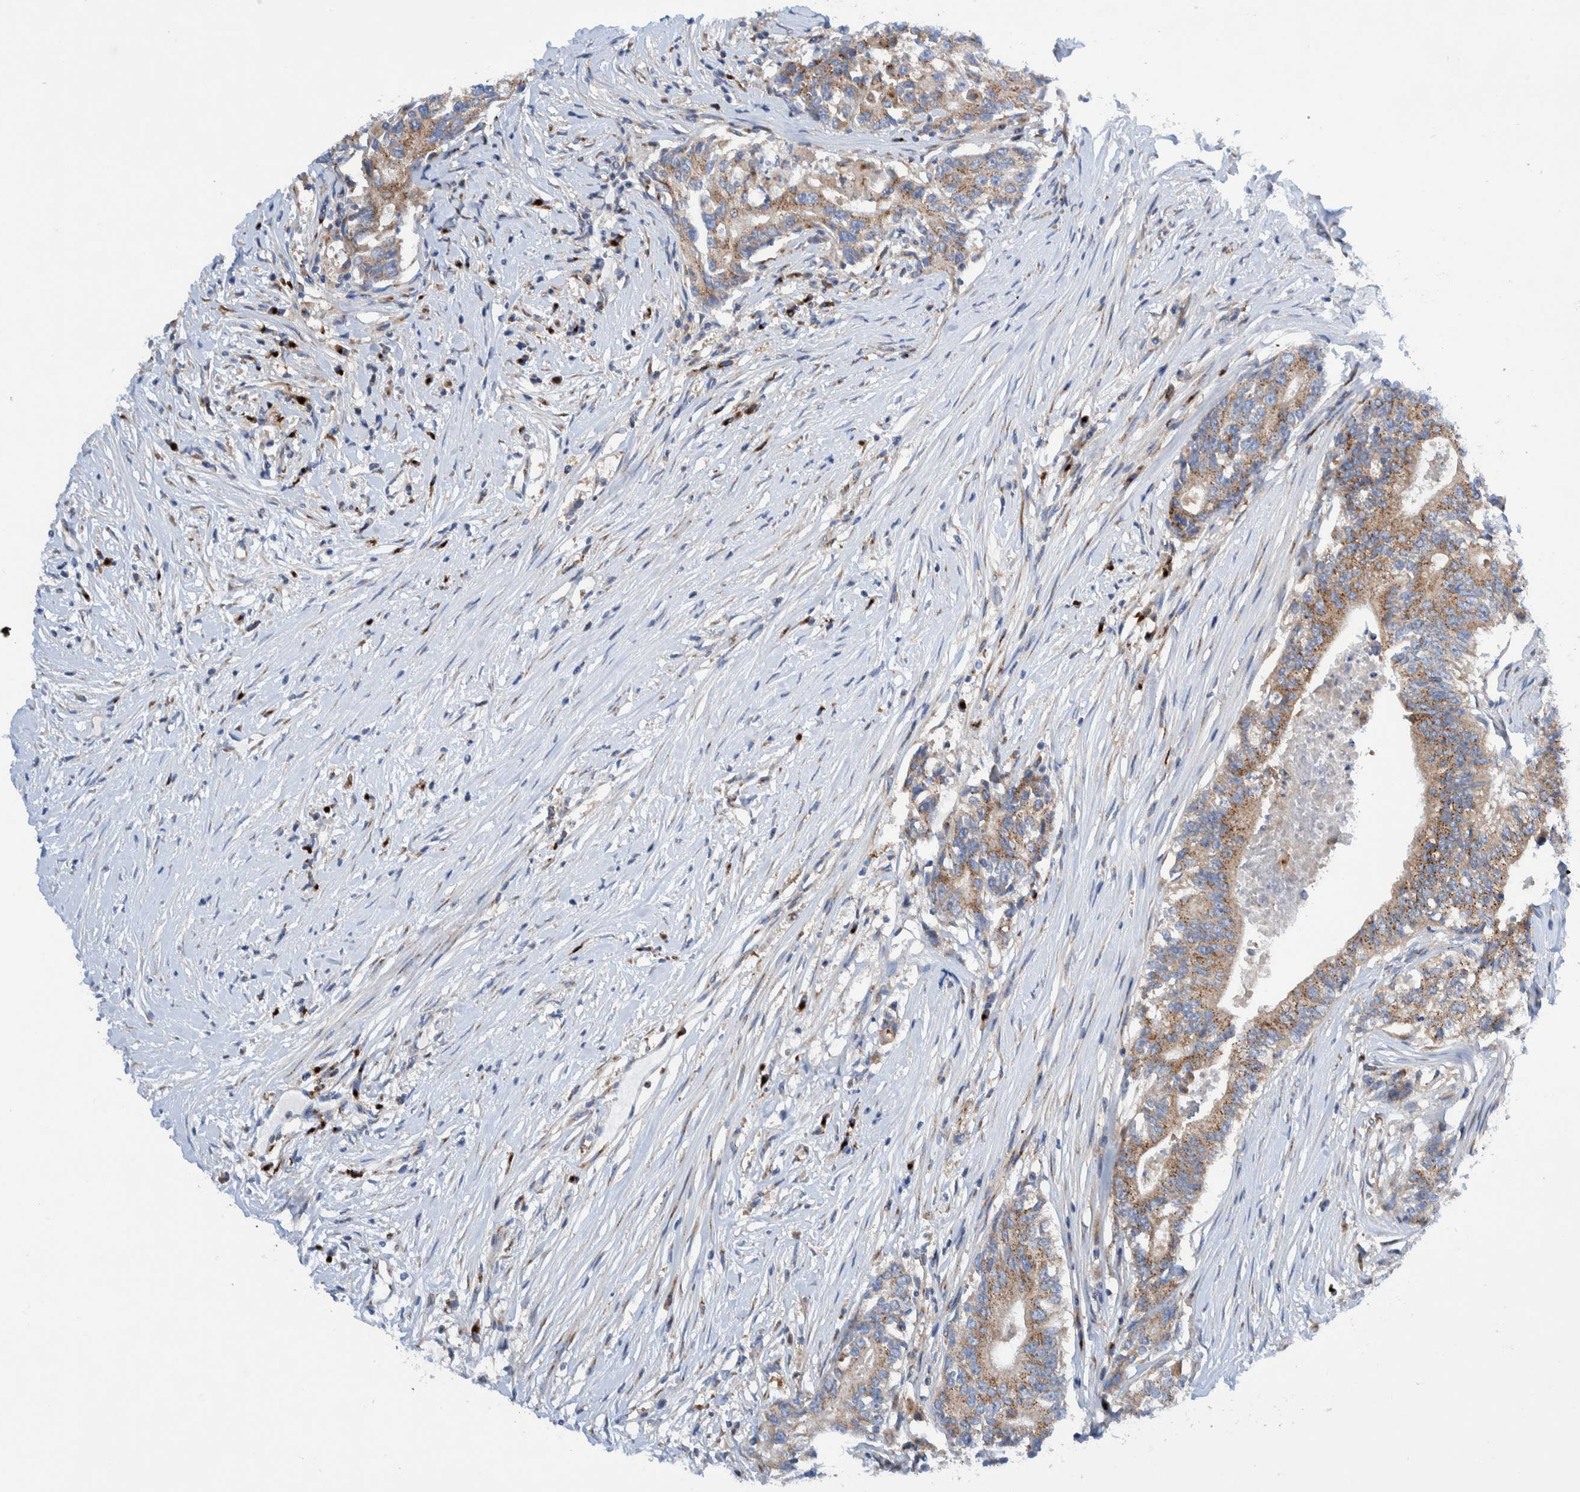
{"staining": {"intensity": "moderate", "quantity": ">75%", "location": "cytoplasmic/membranous"}, "tissue": "colorectal cancer", "cell_type": "Tumor cells", "image_type": "cancer", "snomed": [{"axis": "morphology", "description": "Adenocarcinoma, NOS"}, {"axis": "topography", "description": "Colon"}], "caption": "Immunohistochemistry (IHC) of human colorectal cancer (adenocarcinoma) reveals medium levels of moderate cytoplasmic/membranous expression in approximately >75% of tumor cells. The protein of interest is stained brown, and the nuclei are stained in blue (DAB IHC with brightfield microscopy, high magnification).", "gene": "TRIM58", "patient": {"sex": "female", "age": 77}}